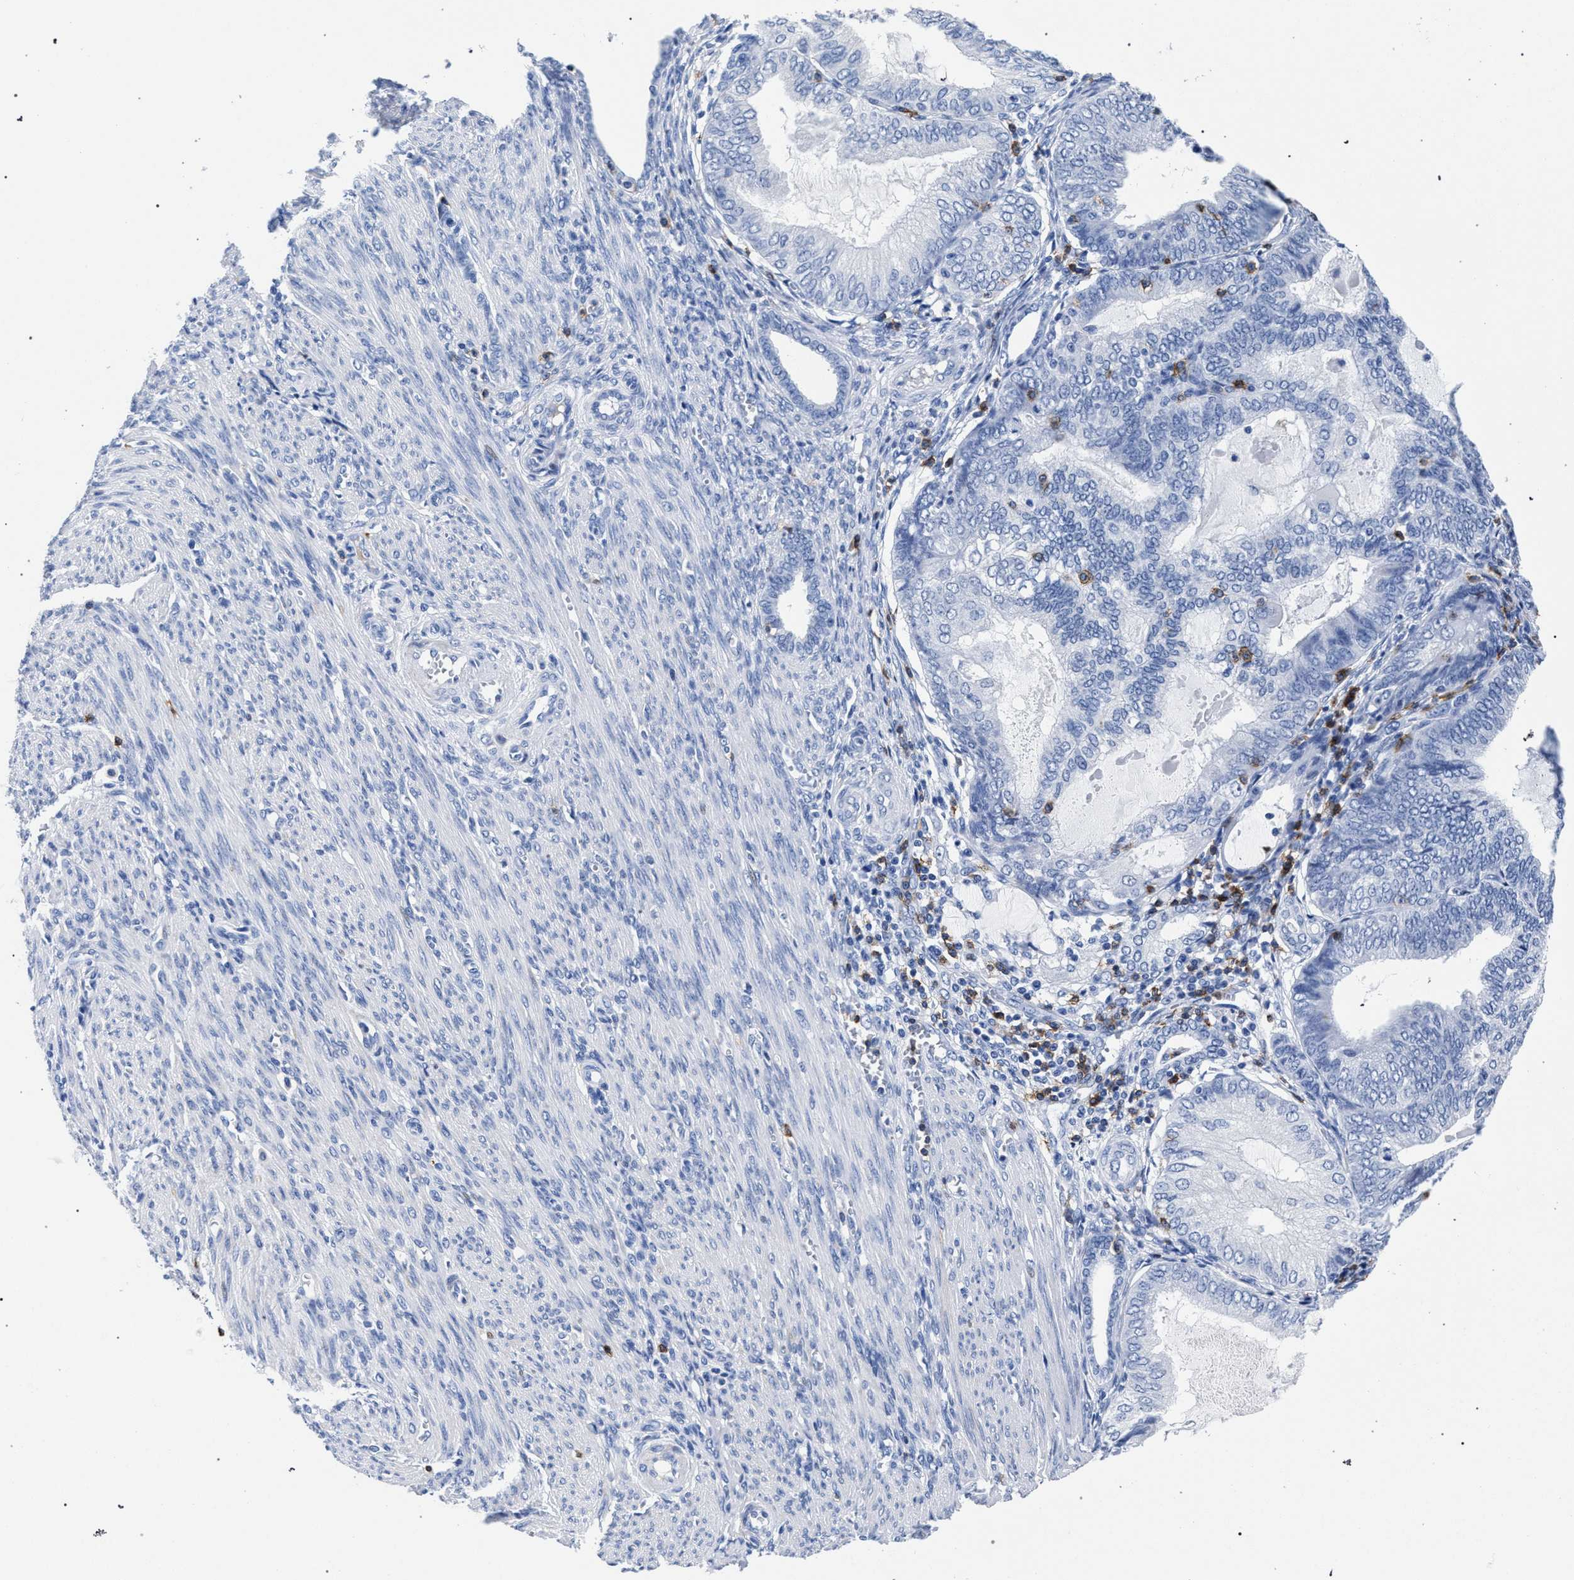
{"staining": {"intensity": "negative", "quantity": "none", "location": "none"}, "tissue": "endometrial cancer", "cell_type": "Tumor cells", "image_type": "cancer", "snomed": [{"axis": "morphology", "description": "Adenocarcinoma, NOS"}, {"axis": "topography", "description": "Endometrium"}], "caption": "A high-resolution photomicrograph shows immunohistochemistry staining of adenocarcinoma (endometrial), which displays no significant staining in tumor cells. (DAB IHC visualized using brightfield microscopy, high magnification).", "gene": "KLRK1", "patient": {"sex": "female", "age": 81}}